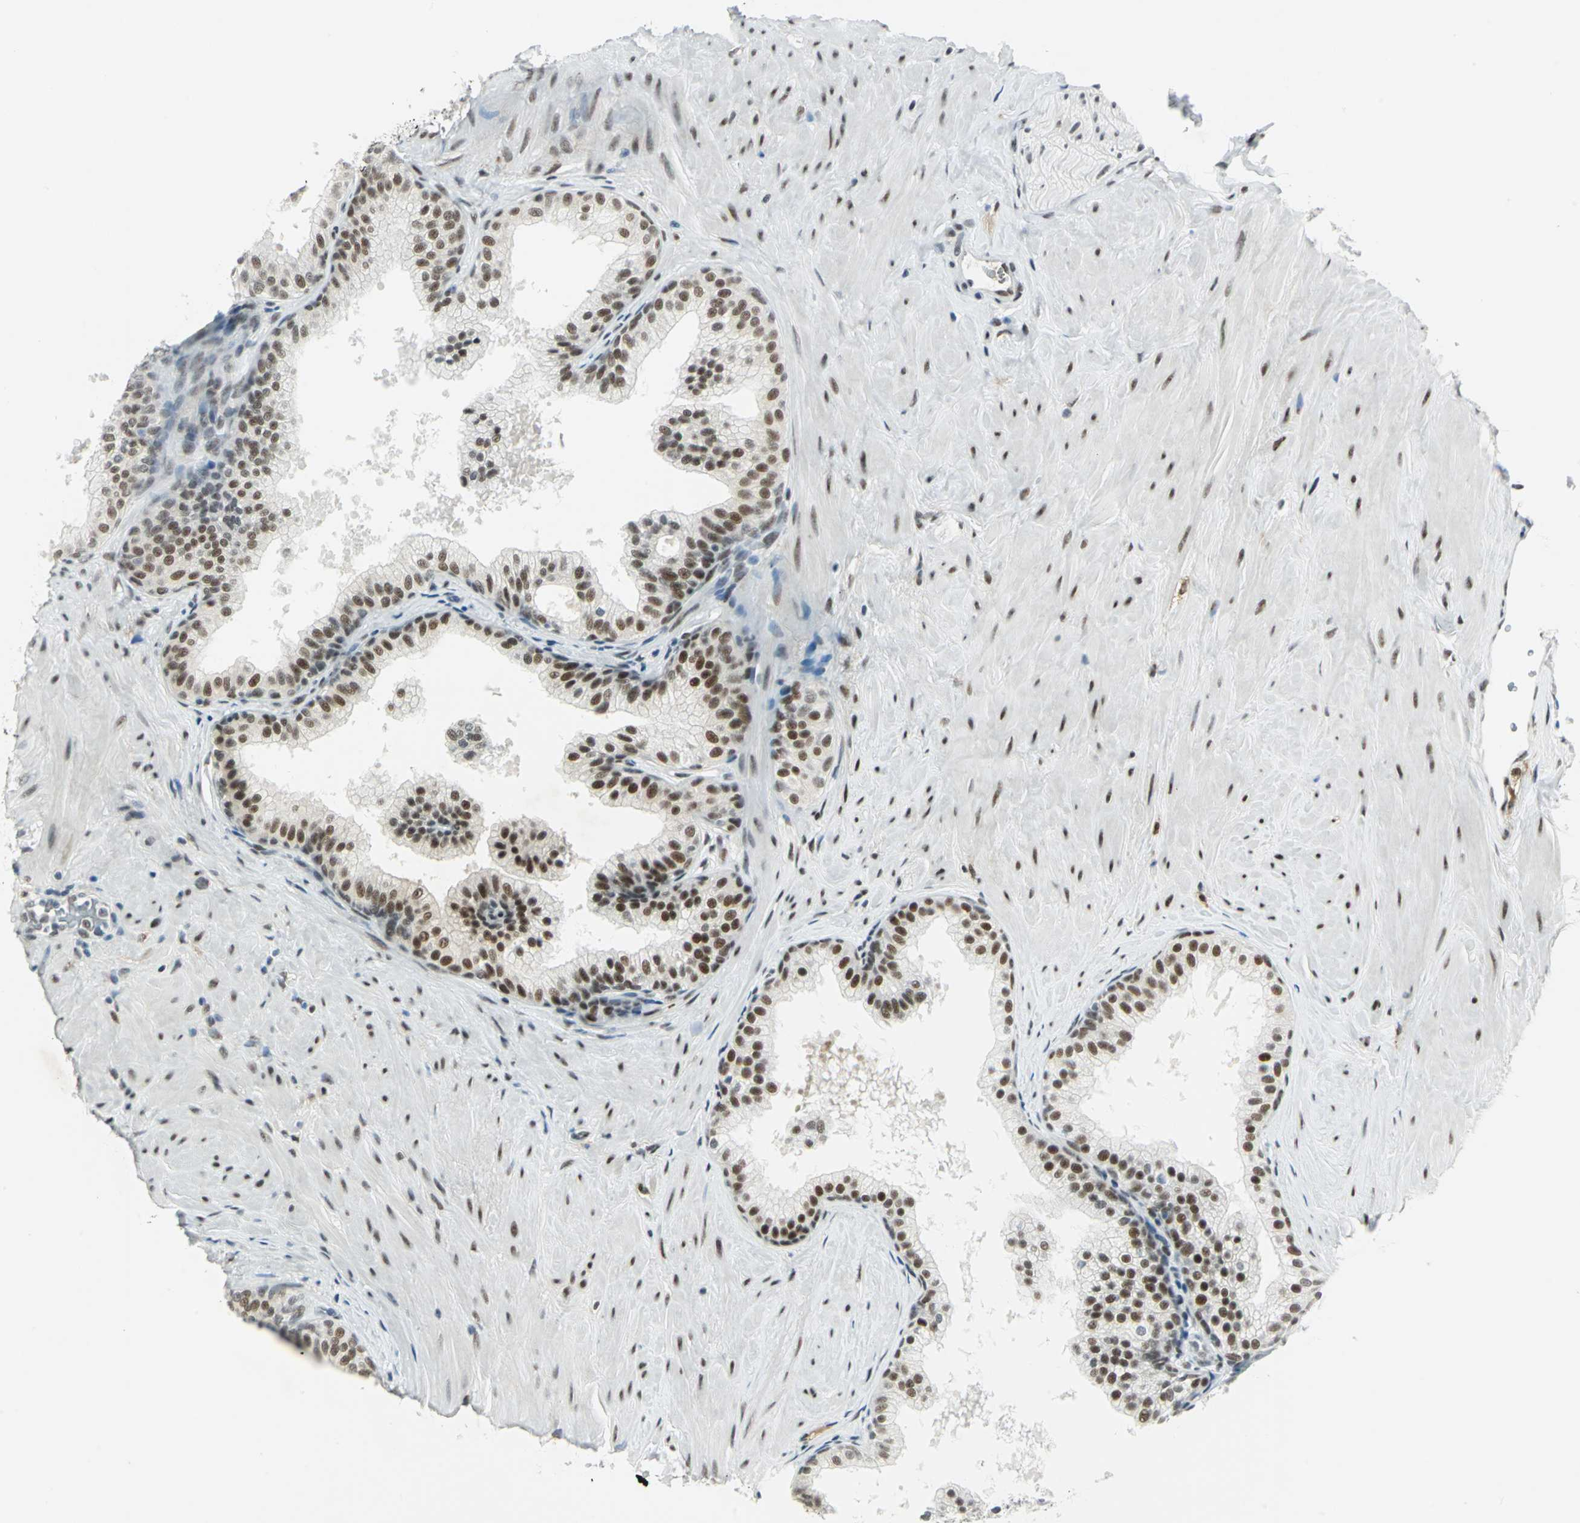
{"staining": {"intensity": "strong", "quantity": "25%-75%", "location": "nuclear"}, "tissue": "prostate", "cell_type": "Glandular cells", "image_type": "normal", "snomed": [{"axis": "morphology", "description": "Normal tissue, NOS"}, {"axis": "topography", "description": "Prostate"}], "caption": "IHC micrograph of normal prostate stained for a protein (brown), which exhibits high levels of strong nuclear expression in approximately 25%-75% of glandular cells.", "gene": "MTMR10", "patient": {"sex": "male", "age": 60}}